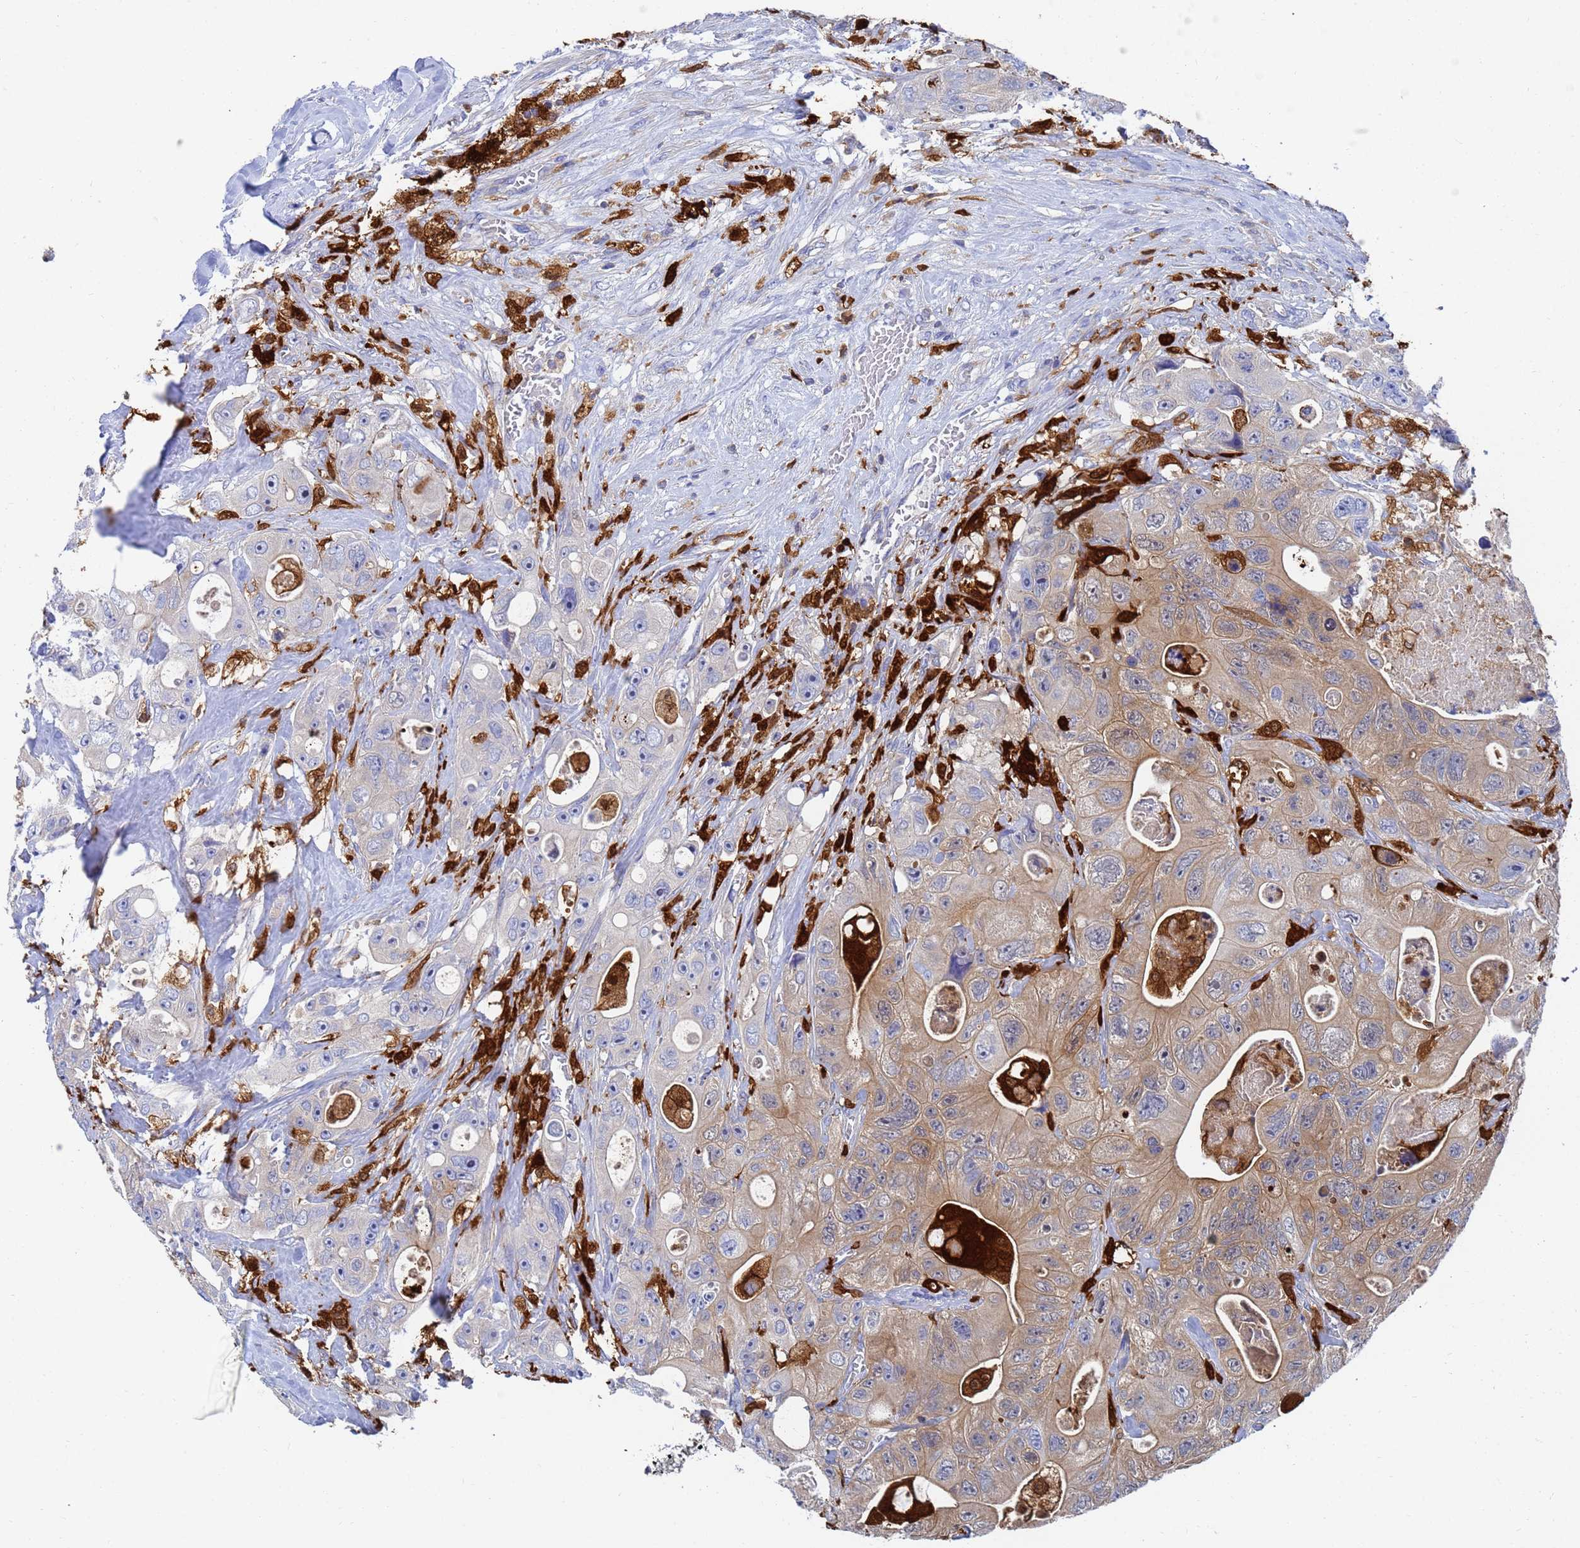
{"staining": {"intensity": "weak", "quantity": "25%-75%", "location": "cytoplasmic/membranous"}, "tissue": "colorectal cancer", "cell_type": "Tumor cells", "image_type": "cancer", "snomed": [{"axis": "morphology", "description": "Adenocarcinoma, NOS"}, {"axis": "topography", "description": "Colon"}], "caption": "Colorectal cancer (adenocarcinoma) tissue shows weak cytoplasmic/membranous expression in approximately 25%-75% of tumor cells, visualized by immunohistochemistry.", "gene": "GCHFR", "patient": {"sex": "female", "age": 46}}